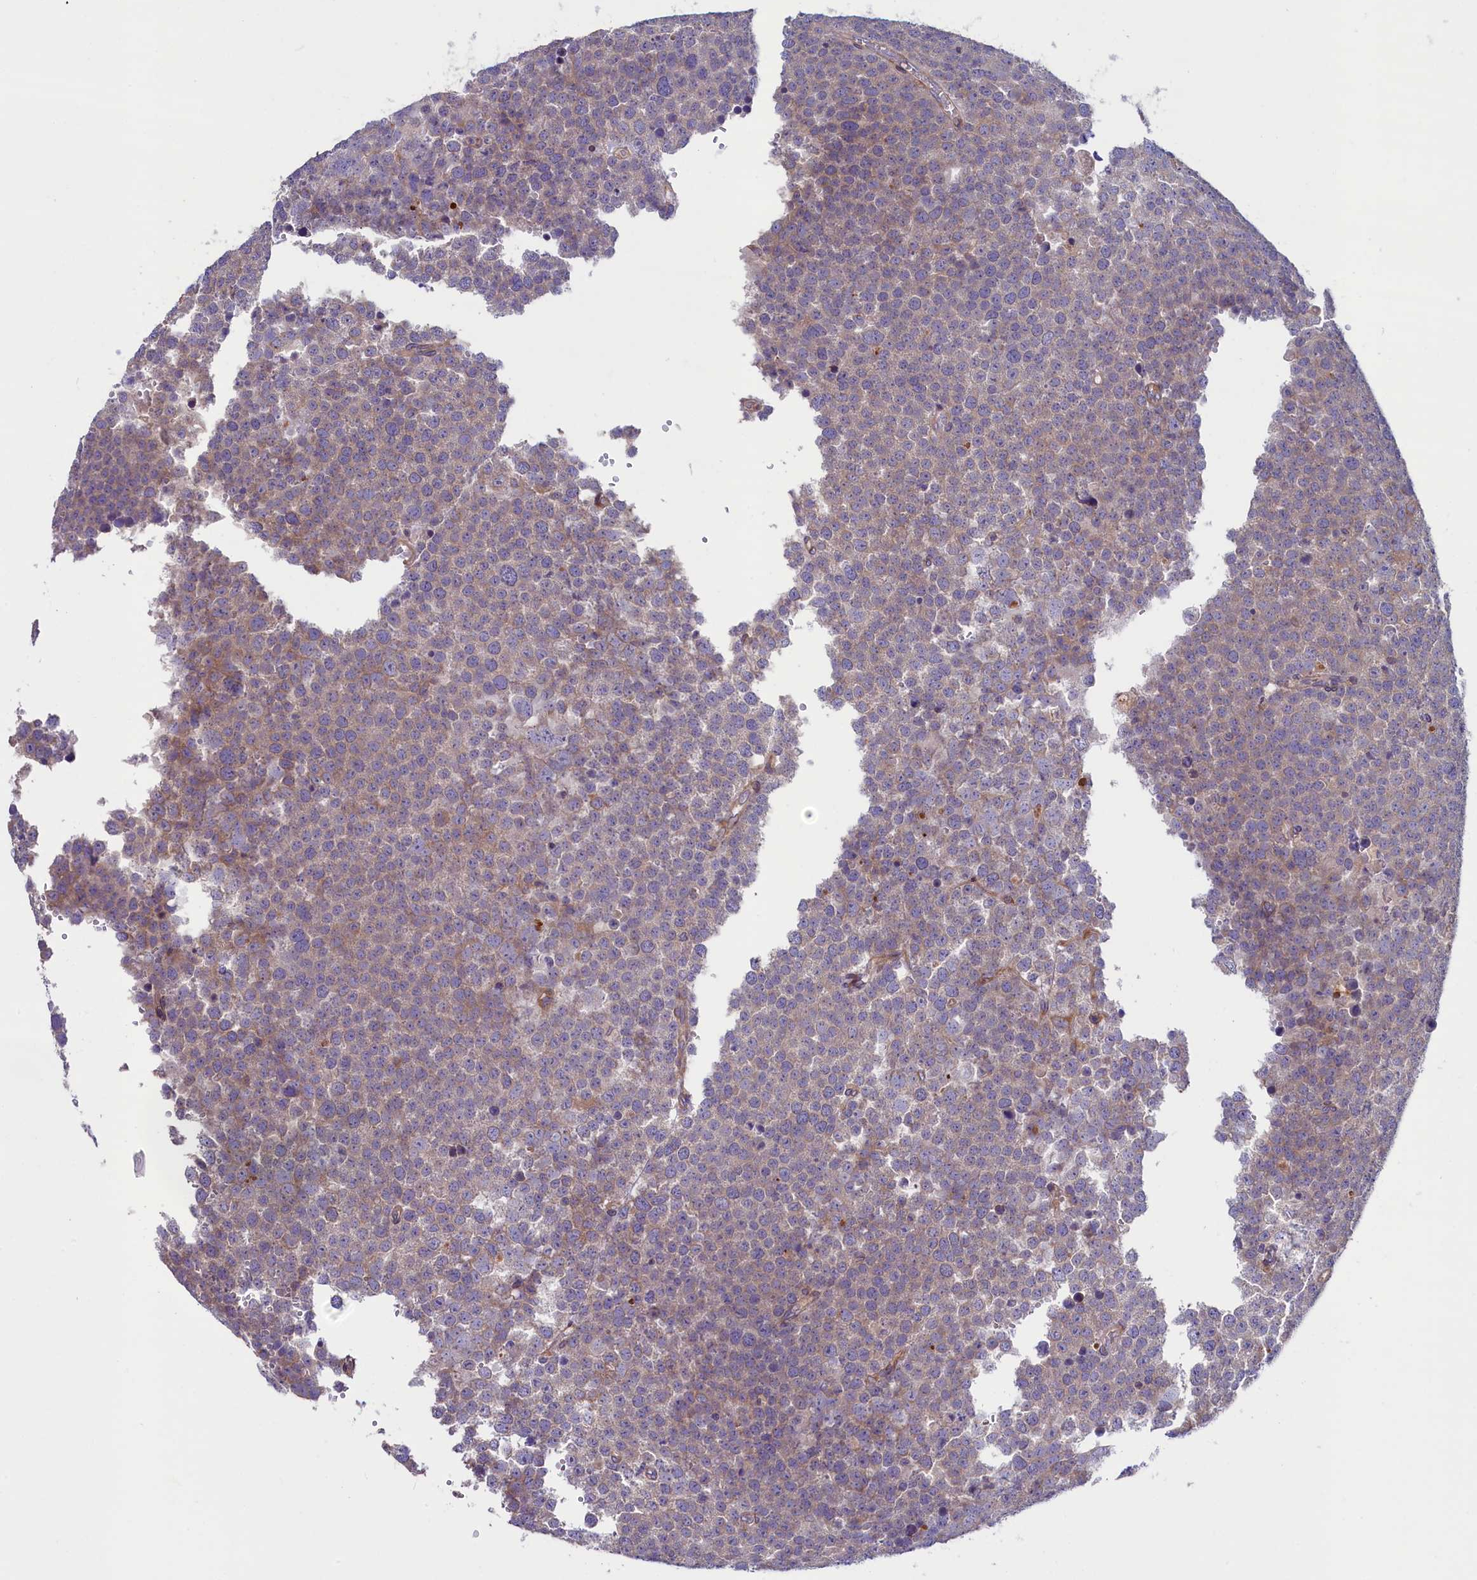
{"staining": {"intensity": "weak", "quantity": "25%-75%", "location": "cytoplasmic/membranous"}, "tissue": "testis cancer", "cell_type": "Tumor cells", "image_type": "cancer", "snomed": [{"axis": "morphology", "description": "Seminoma, NOS"}, {"axis": "topography", "description": "Testis"}], "caption": "Tumor cells show low levels of weak cytoplasmic/membranous staining in about 25%-75% of cells in human testis cancer (seminoma).", "gene": "GPR108", "patient": {"sex": "male", "age": 71}}